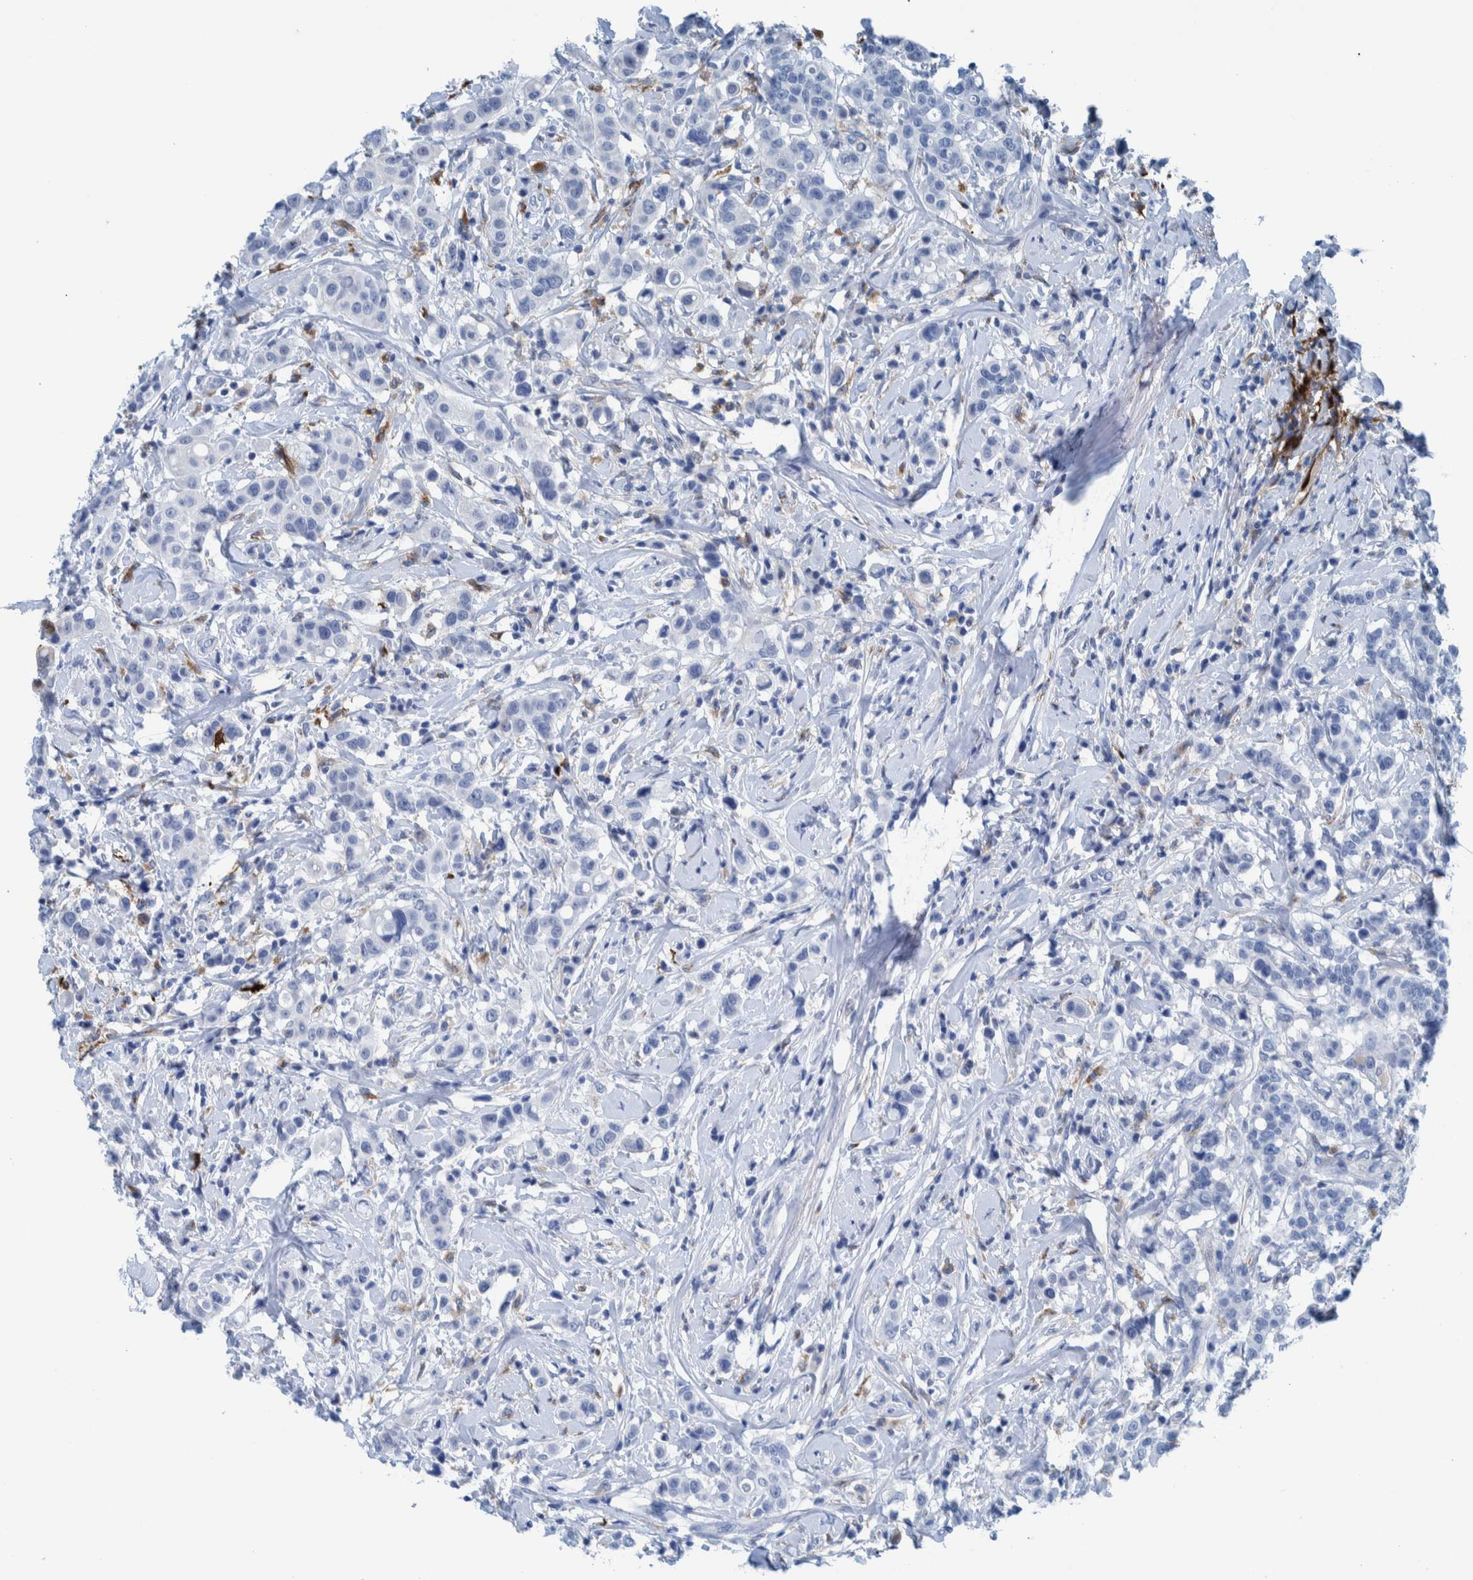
{"staining": {"intensity": "negative", "quantity": "none", "location": "none"}, "tissue": "breast cancer", "cell_type": "Tumor cells", "image_type": "cancer", "snomed": [{"axis": "morphology", "description": "Duct carcinoma"}, {"axis": "topography", "description": "Breast"}], "caption": "This histopathology image is of breast cancer stained with immunohistochemistry (IHC) to label a protein in brown with the nuclei are counter-stained blue. There is no positivity in tumor cells.", "gene": "IDO1", "patient": {"sex": "female", "age": 27}}